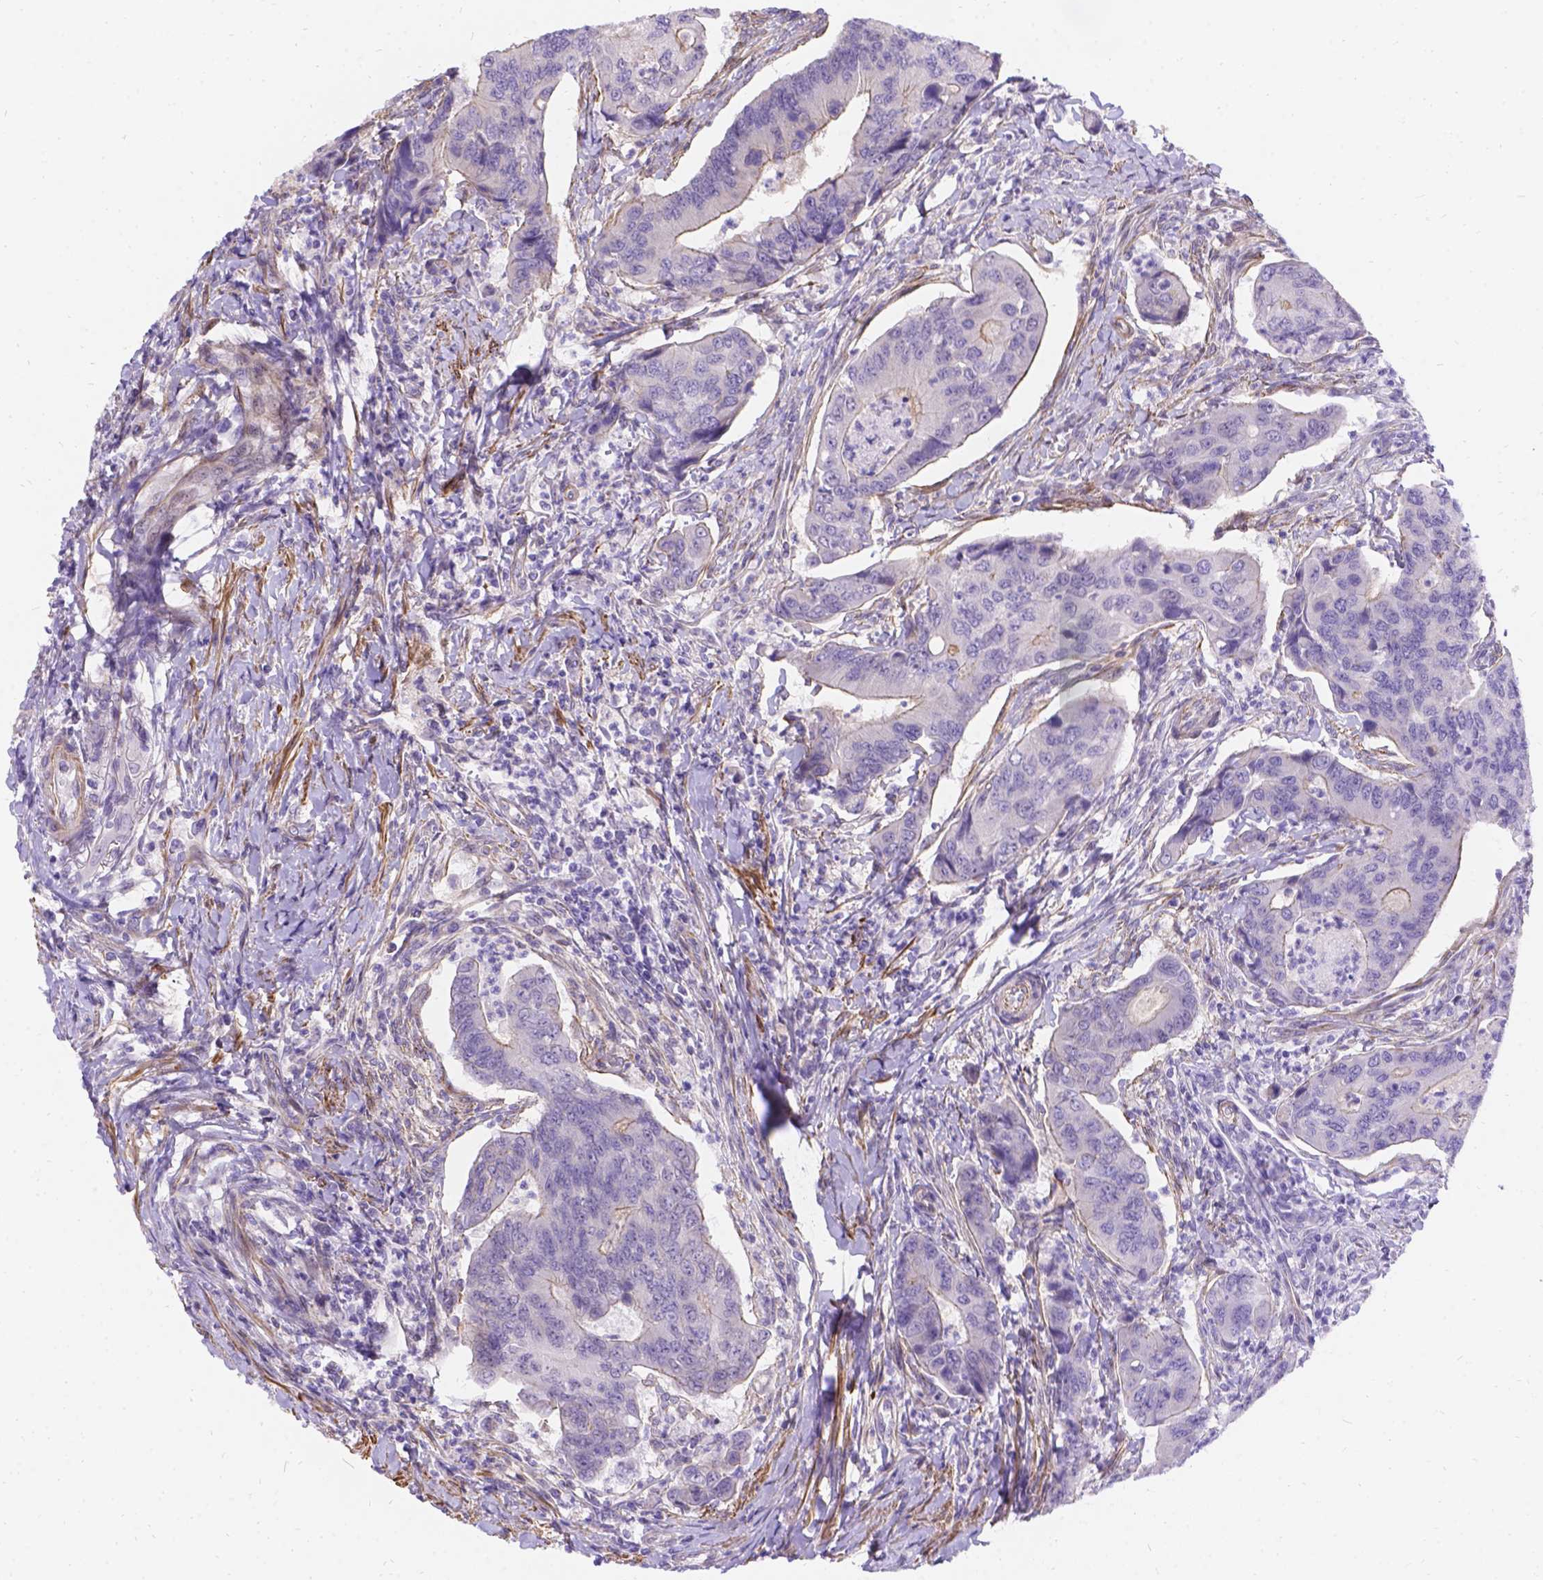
{"staining": {"intensity": "weak", "quantity": "<25%", "location": "cytoplasmic/membranous"}, "tissue": "colorectal cancer", "cell_type": "Tumor cells", "image_type": "cancer", "snomed": [{"axis": "morphology", "description": "Adenocarcinoma, NOS"}, {"axis": "topography", "description": "Colon"}], "caption": "Colorectal cancer (adenocarcinoma) was stained to show a protein in brown. There is no significant positivity in tumor cells. (DAB IHC with hematoxylin counter stain).", "gene": "PALS1", "patient": {"sex": "female", "age": 67}}